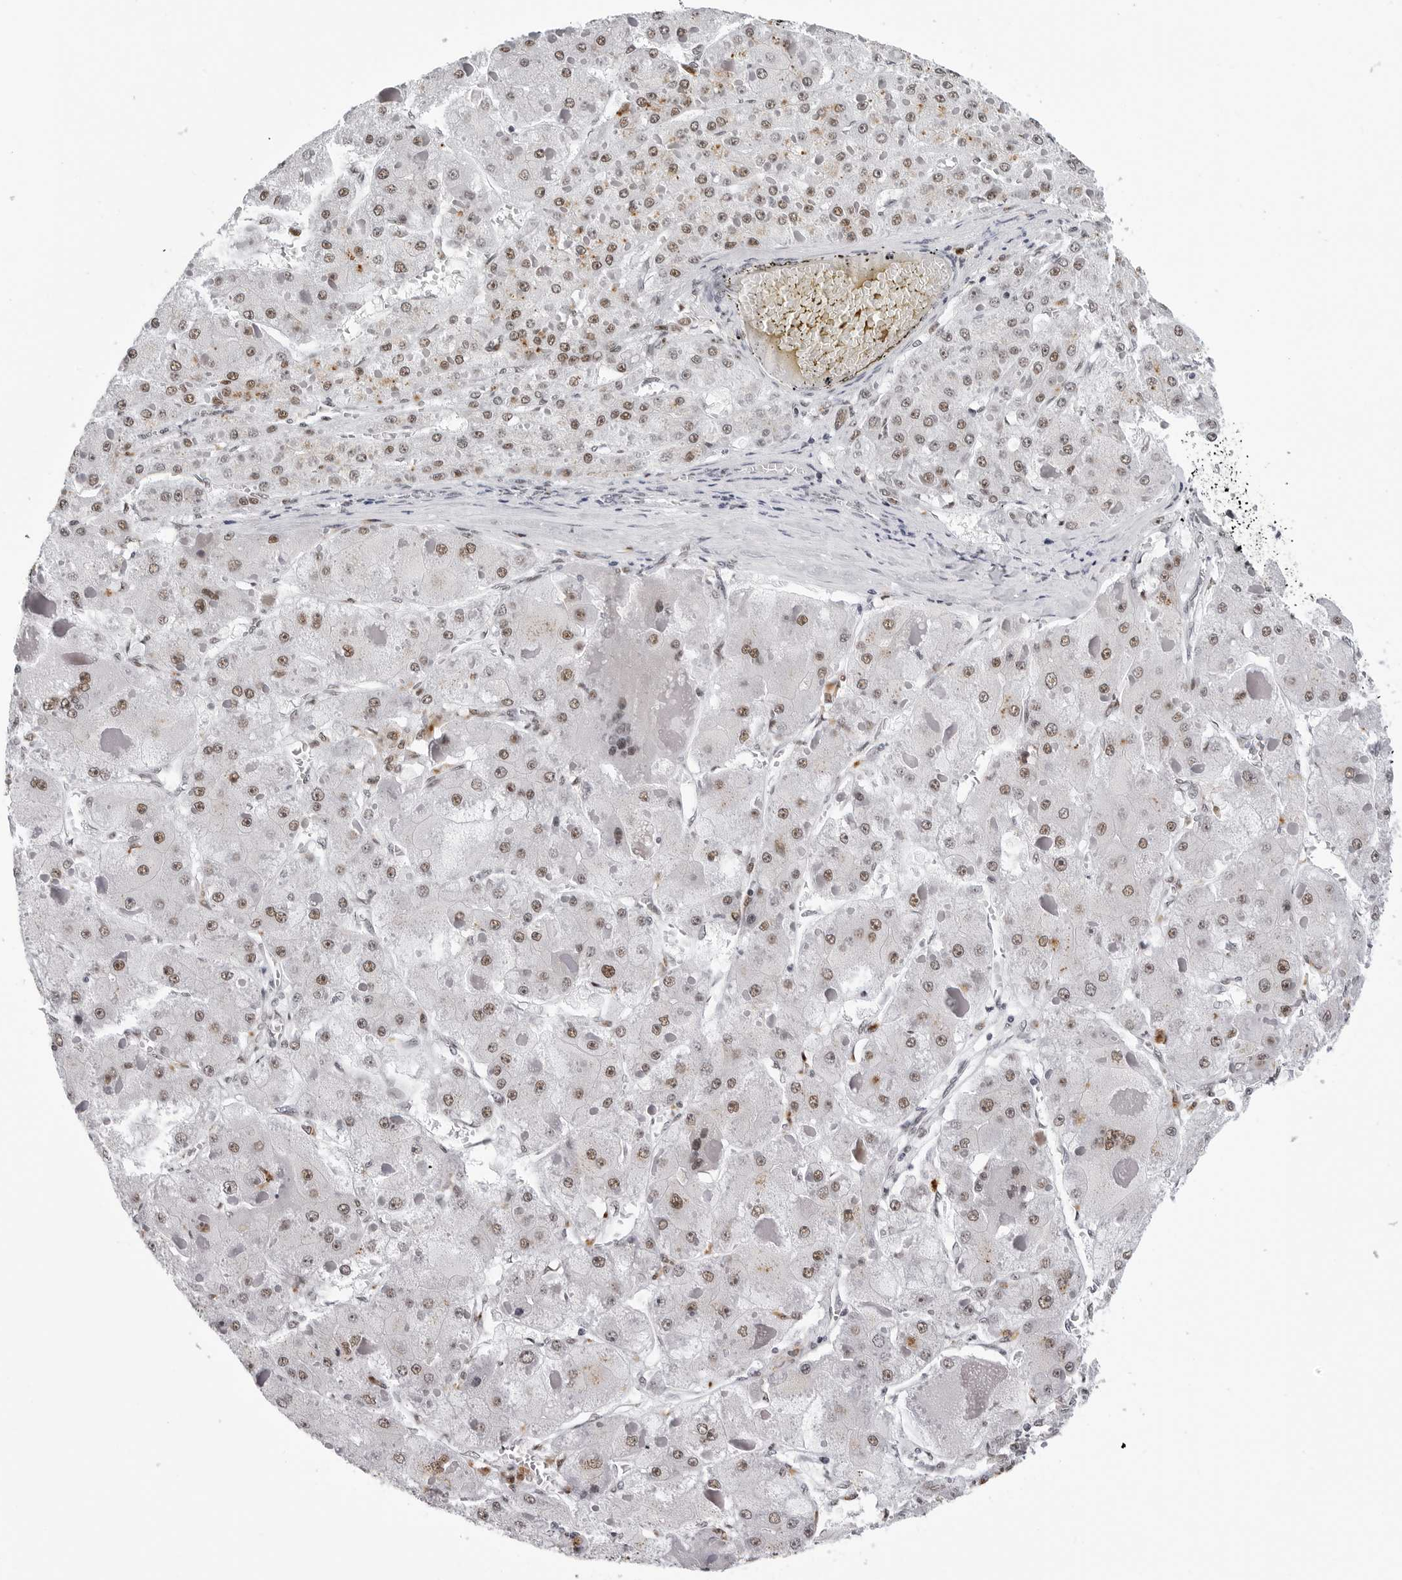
{"staining": {"intensity": "weak", "quantity": ">75%", "location": "nuclear"}, "tissue": "liver cancer", "cell_type": "Tumor cells", "image_type": "cancer", "snomed": [{"axis": "morphology", "description": "Carcinoma, Hepatocellular, NOS"}, {"axis": "topography", "description": "Liver"}], "caption": "DAB (3,3'-diaminobenzidine) immunohistochemical staining of hepatocellular carcinoma (liver) demonstrates weak nuclear protein staining in approximately >75% of tumor cells. Nuclei are stained in blue.", "gene": "SF3B4", "patient": {"sex": "female", "age": 73}}